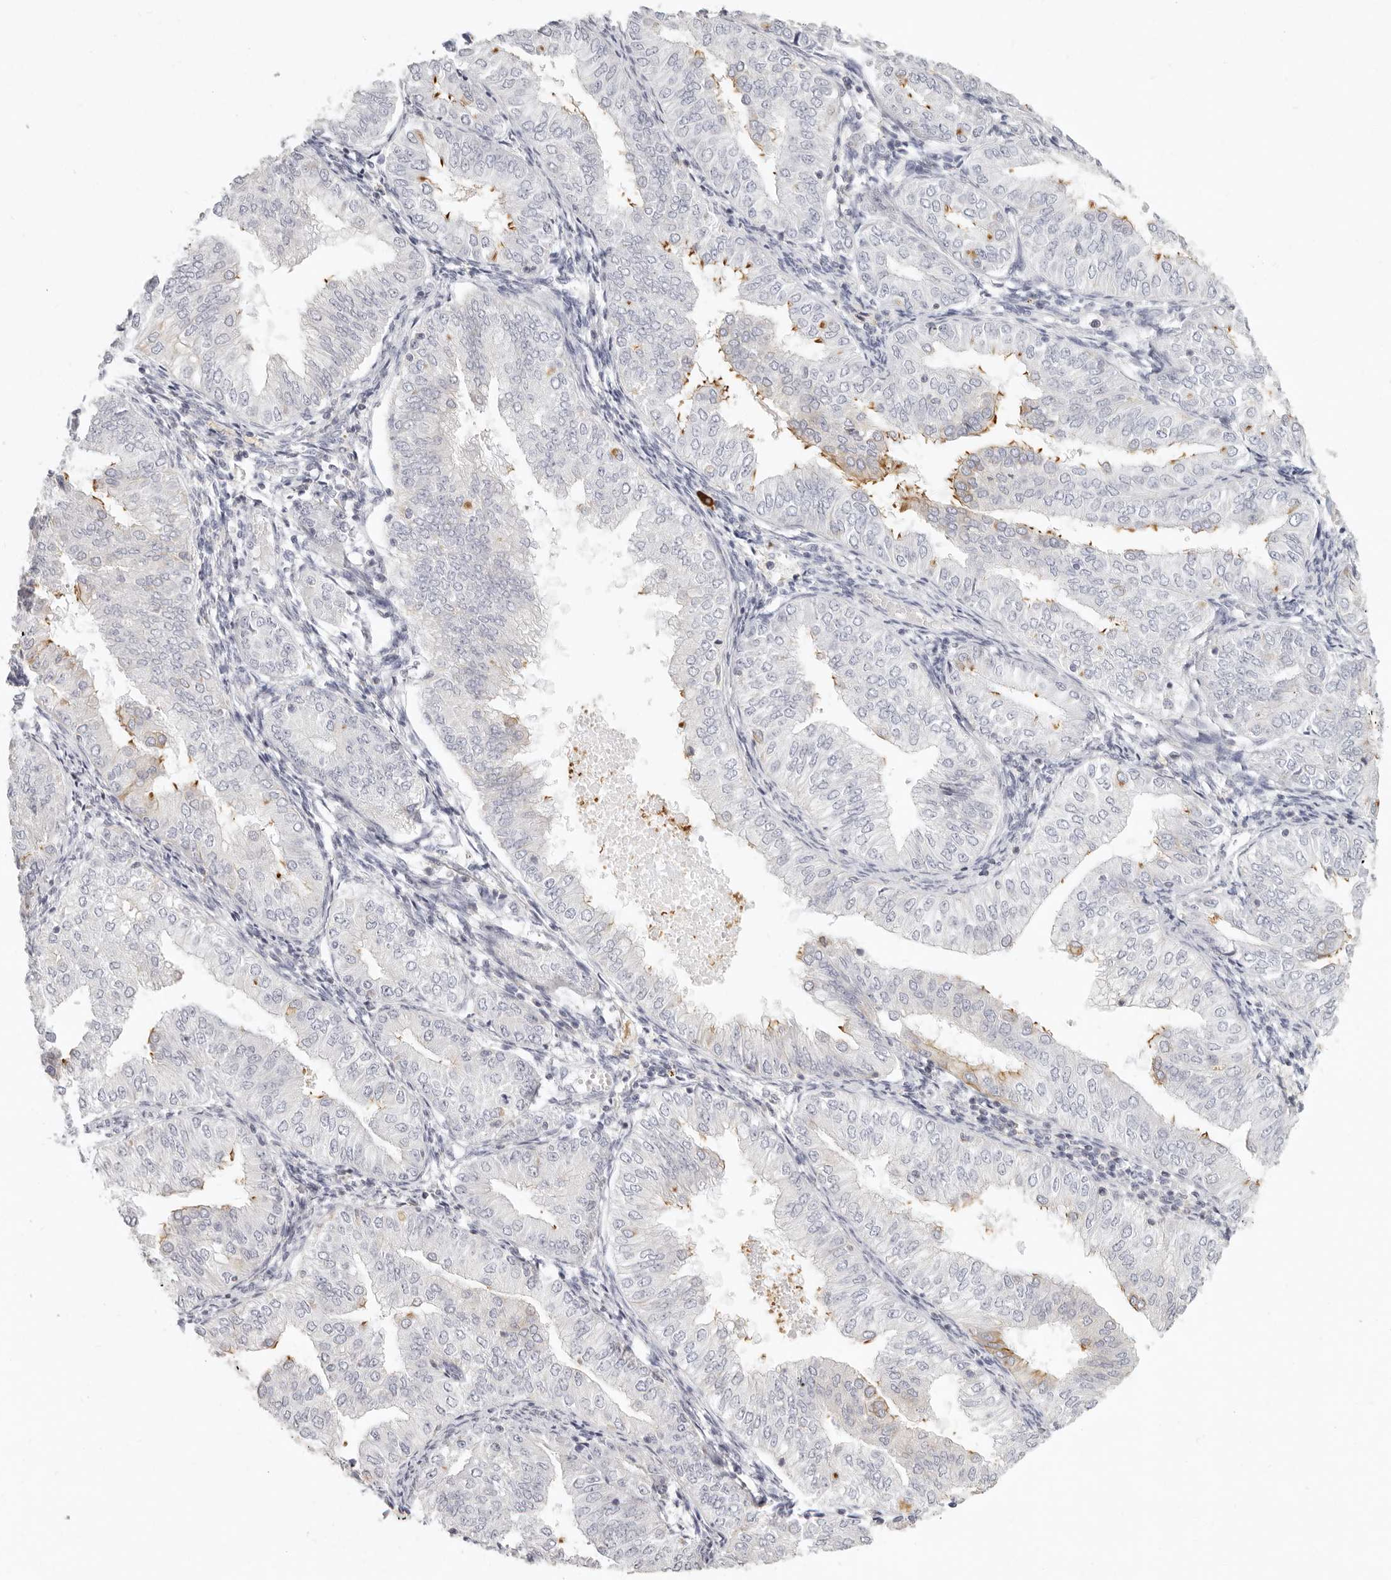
{"staining": {"intensity": "negative", "quantity": "none", "location": "none"}, "tissue": "endometrial cancer", "cell_type": "Tumor cells", "image_type": "cancer", "snomed": [{"axis": "morphology", "description": "Normal tissue, NOS"}, {"axis": "morphology", "description": "Adenocarcinoma, NOS"}, {"axis": "topography", "description": "Endometrium"}], "caption": "The photomicrograph shows no significant expression in tumor cells of endometrial adenocarcinoma.", "gene": "NIBAN1", "patient": {"sex": "female", "age": 53}}